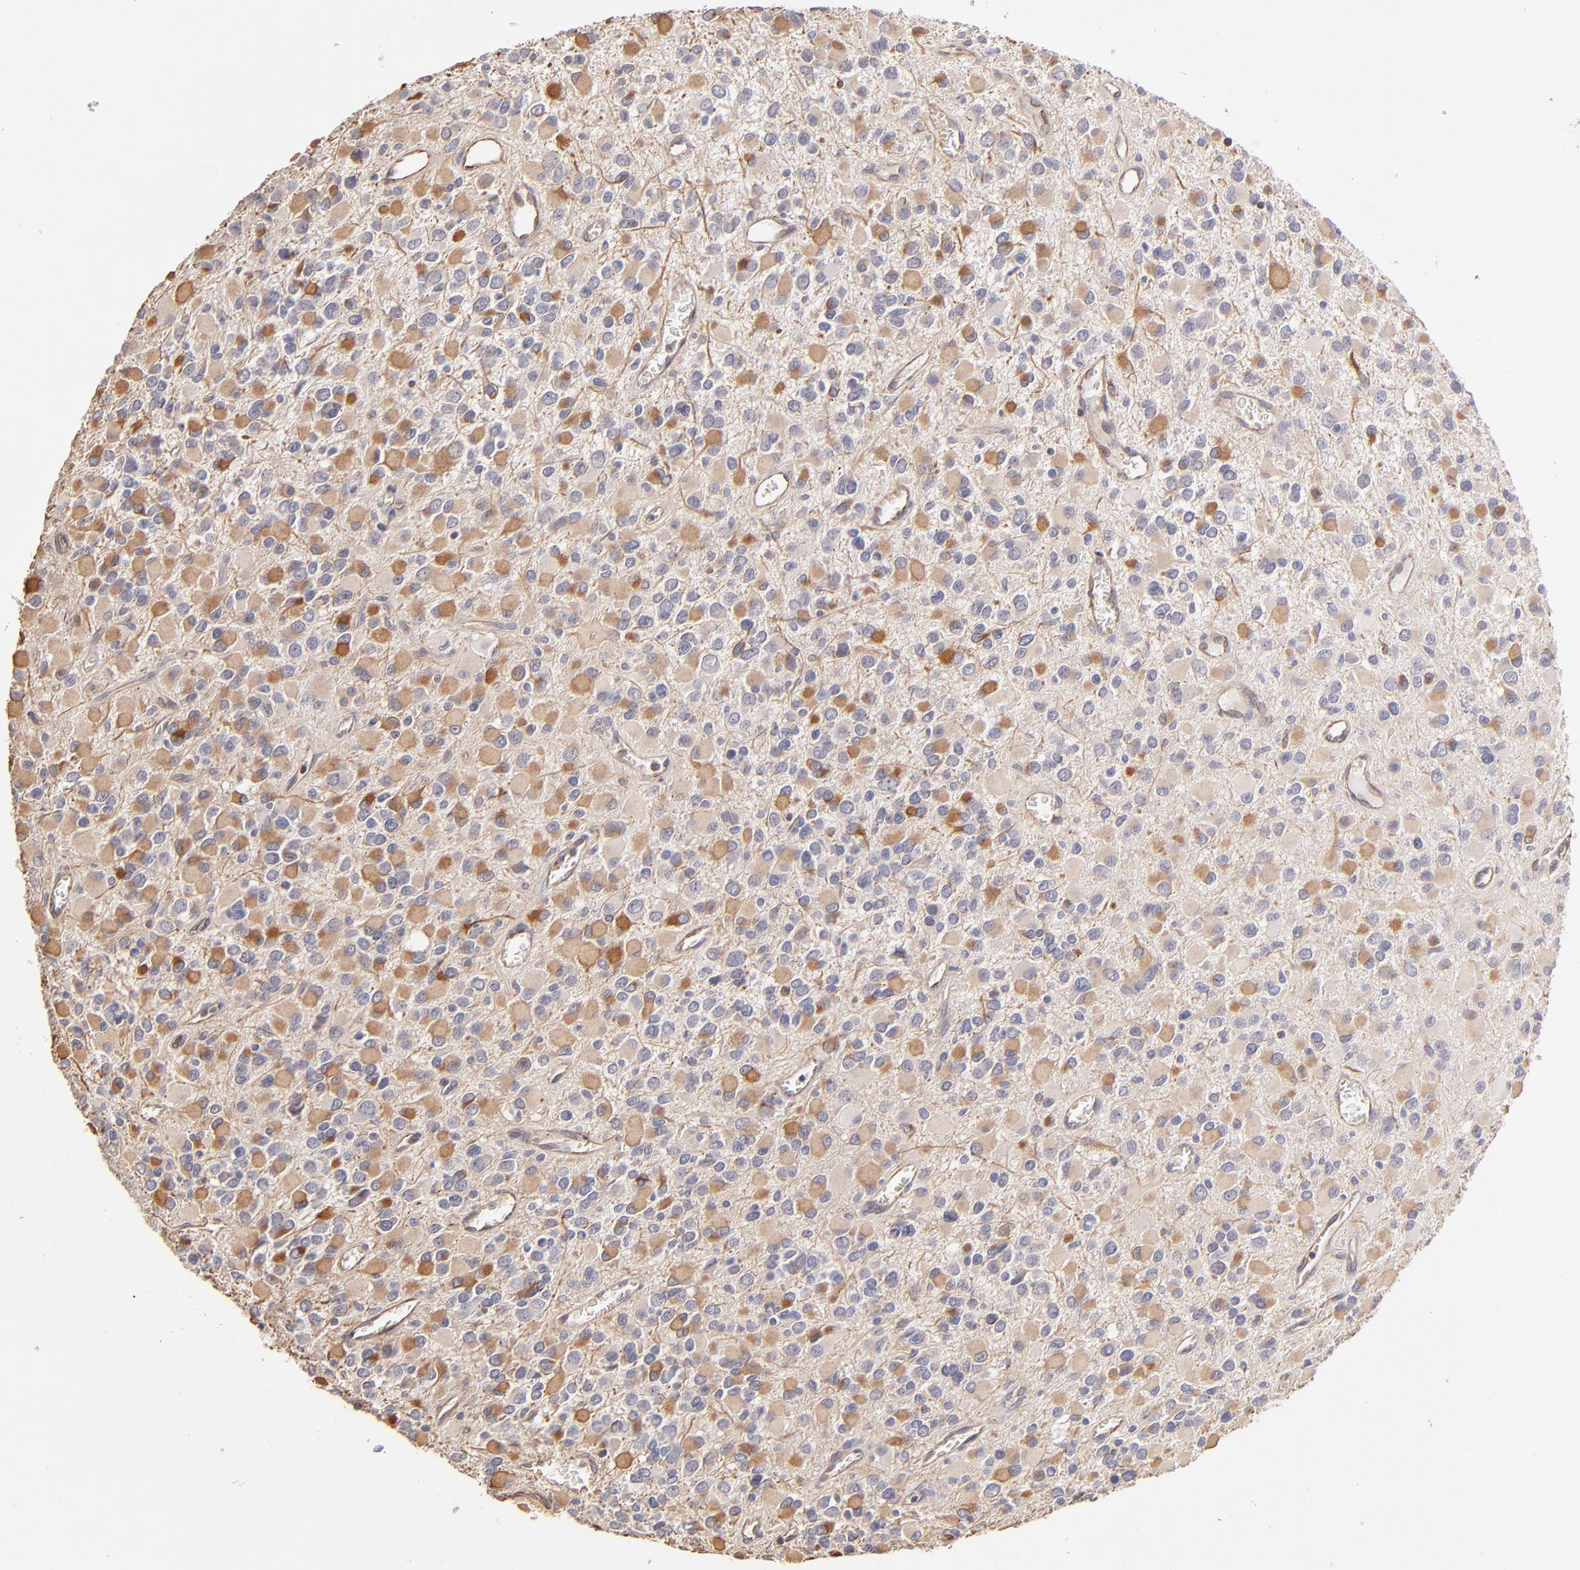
{"staining": {"intensity": "moderate", "quantity": "25%-75%", "location": "cytoplasmic/membranous"}, "tissue": "glioma", "cell_type": "Tumor cells", "image_type": "cancer", "snomed": [{"axis": "morphology", "description": "Glioma, malignant, Low grade"}, {"axis": "topography", "description": "Brain"}], "caption": "Immunohistochemistry (IHC) histopathology image of human malignant low-grade glioma stained for a protein (brown), which shows medium levels of moderate cytoplasmic/membranous expression in approximately 25%-75% of tumor cells.", "gene": "ABCC1", "patient": {"sex": "male", "age": 42}}